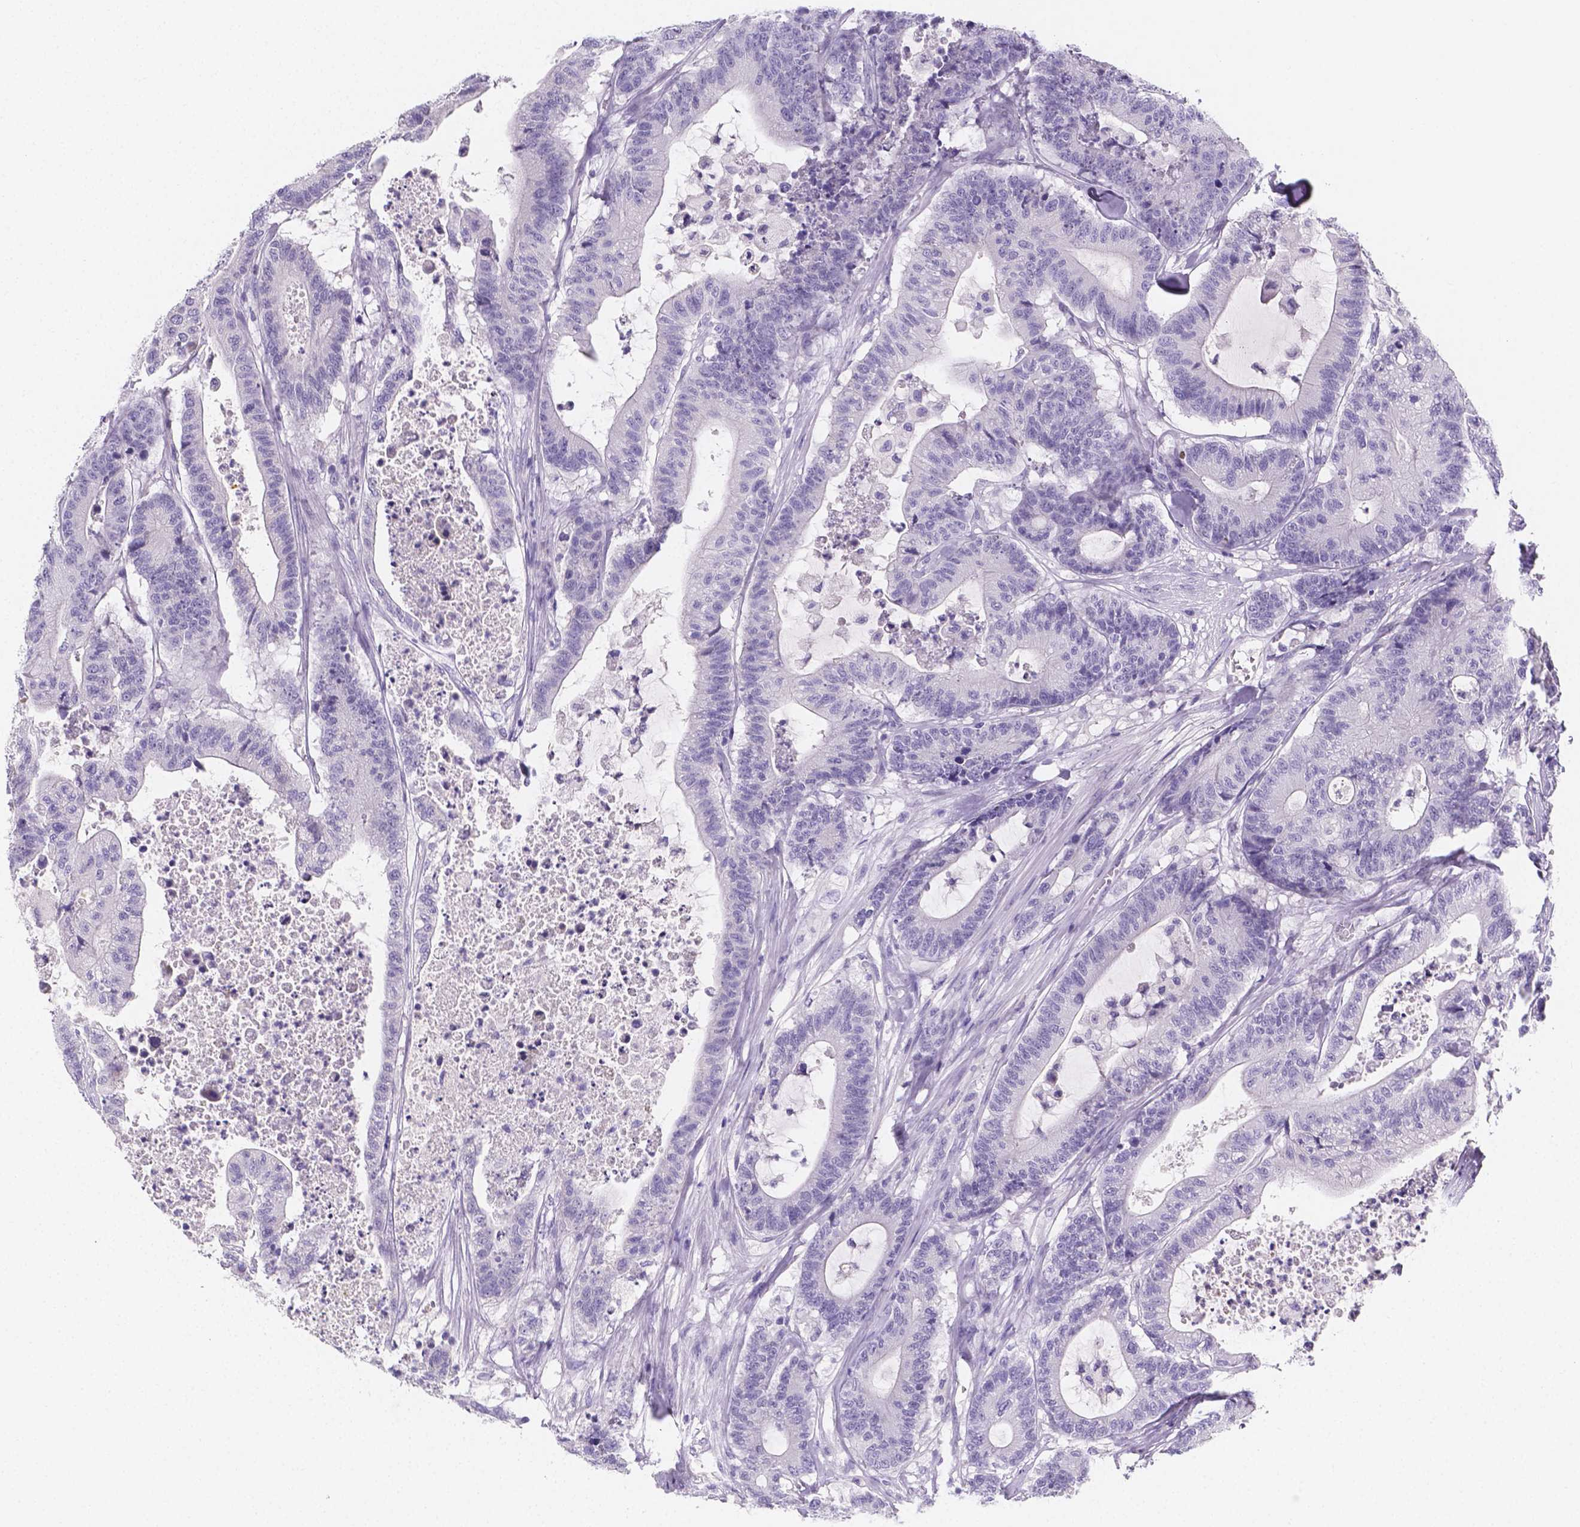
{"staining": {"intensity": "negative", "quantity": "none", "location": "none"}, "tissue": "colorectal cancer", "cell_type": "Tumor cells", "image_type": "cancer", "snomed": [{"axis": "morphology", "description": "Adenocarcinoma, NOS"}, {"axis": "topography", "description": "Colon"}], "caption": "Immunohistochemistry of adenocarcinoma (colorectal) reveals no expression in tumor cells. The staining was performed using DAB (3,3'-diaminobenzidine) to visualize the protein expression in brown, while the nuclei were stained in blue with hematoxylin (Magnification: 20x).", "gene": "PLXNA4", "patient": {"sex": "female", "age": 84}}